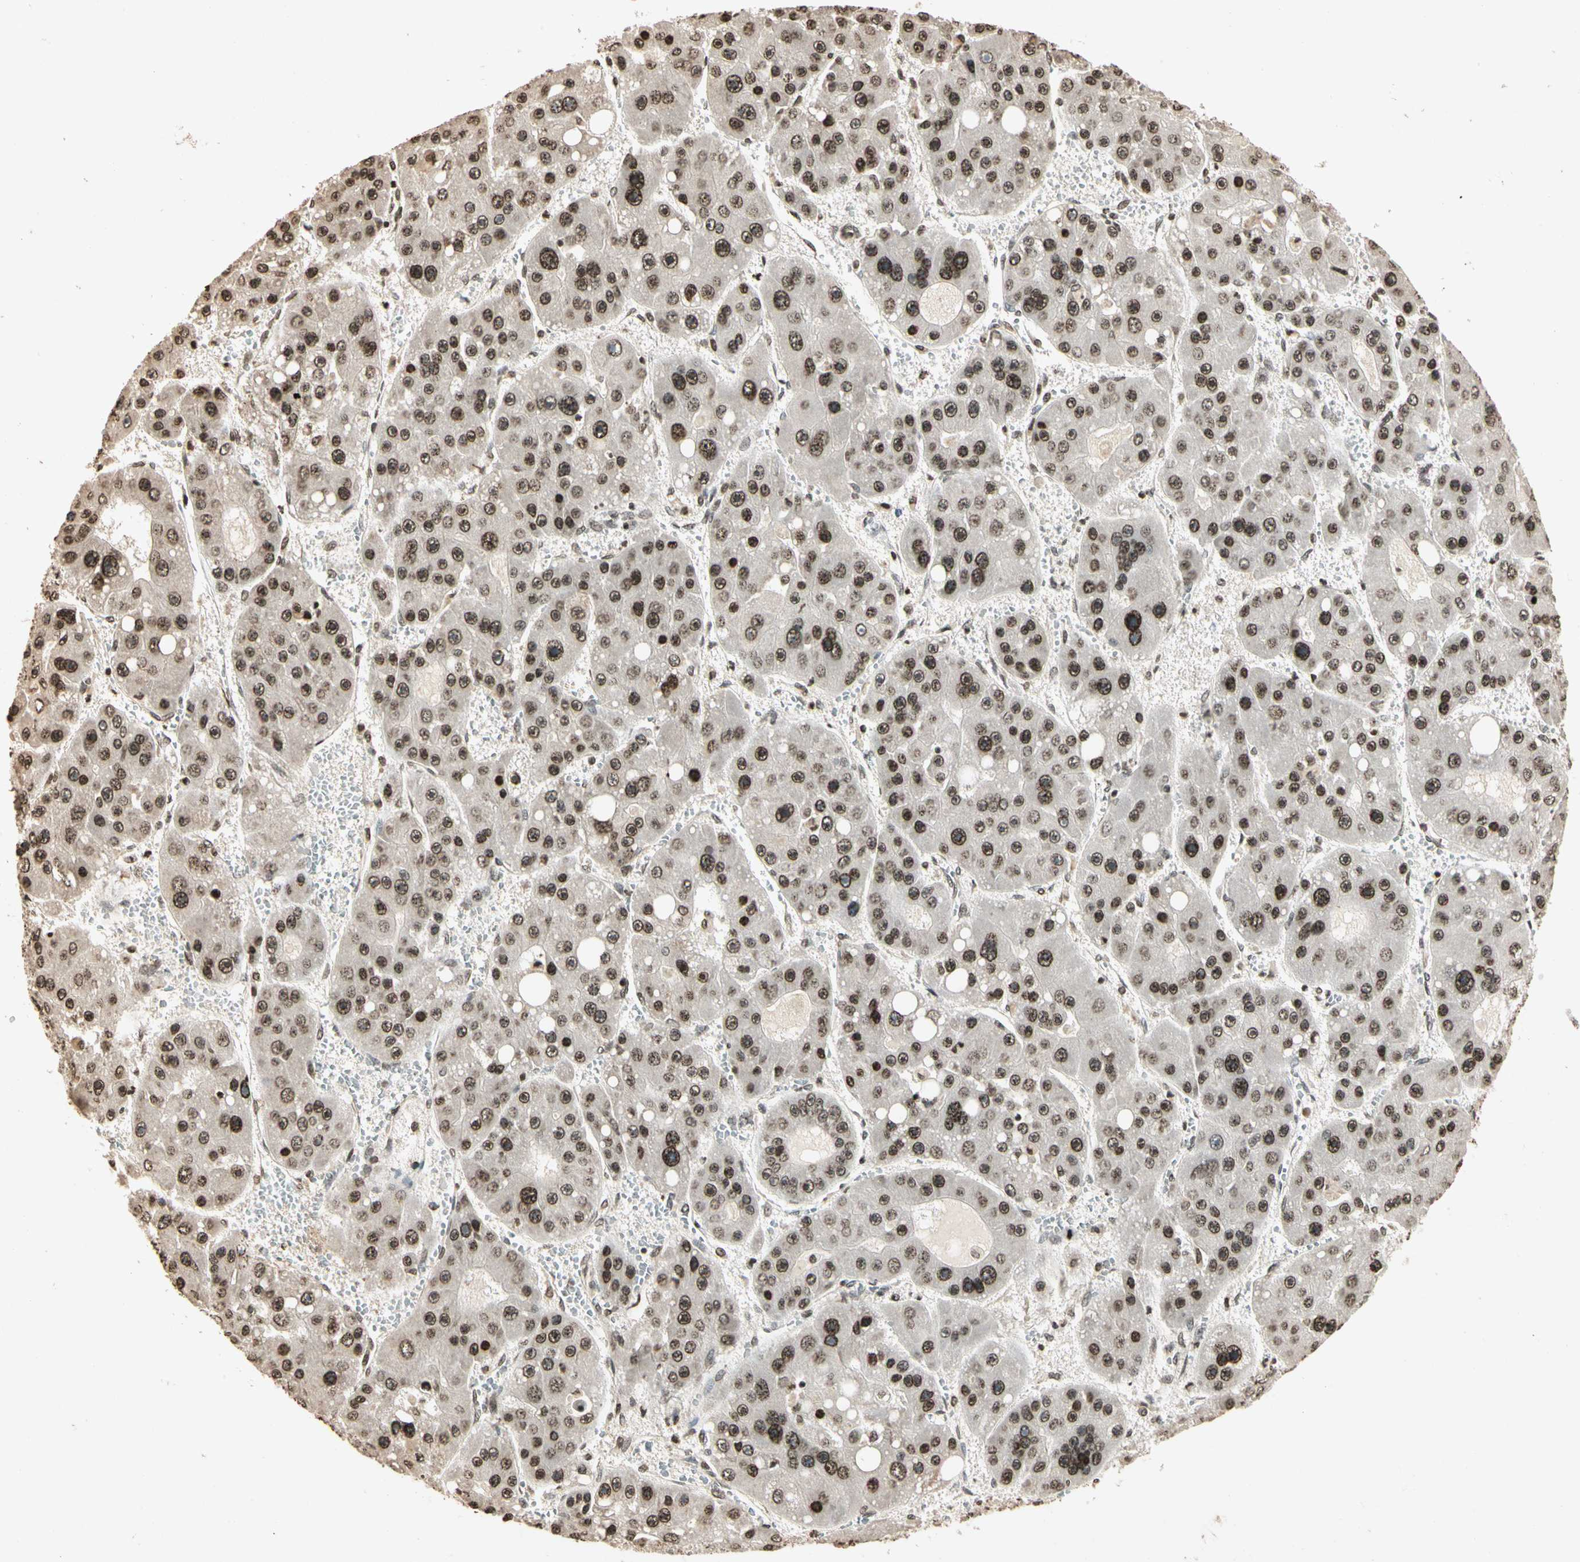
{"staining": {"intensity": "moderate", "quantity": ">75%", "location": "nuclear"}, "tissue": "liver cancer", "cell_type": "Tumor cells", "image_type": "cancer", "snomed": [{"axis": "morphology", "description": "Carcinoma, Hepatocellular, NOS"}, {"axis": "topography", "description": "Liver"}], "caption": "Brown immunohistochemical staining in human liver cancer displays moderate nuclear positivity in approximately >75% of tumor cells.", "gene": "TOP1", "patient": {"sex": "female", "age": 61}}